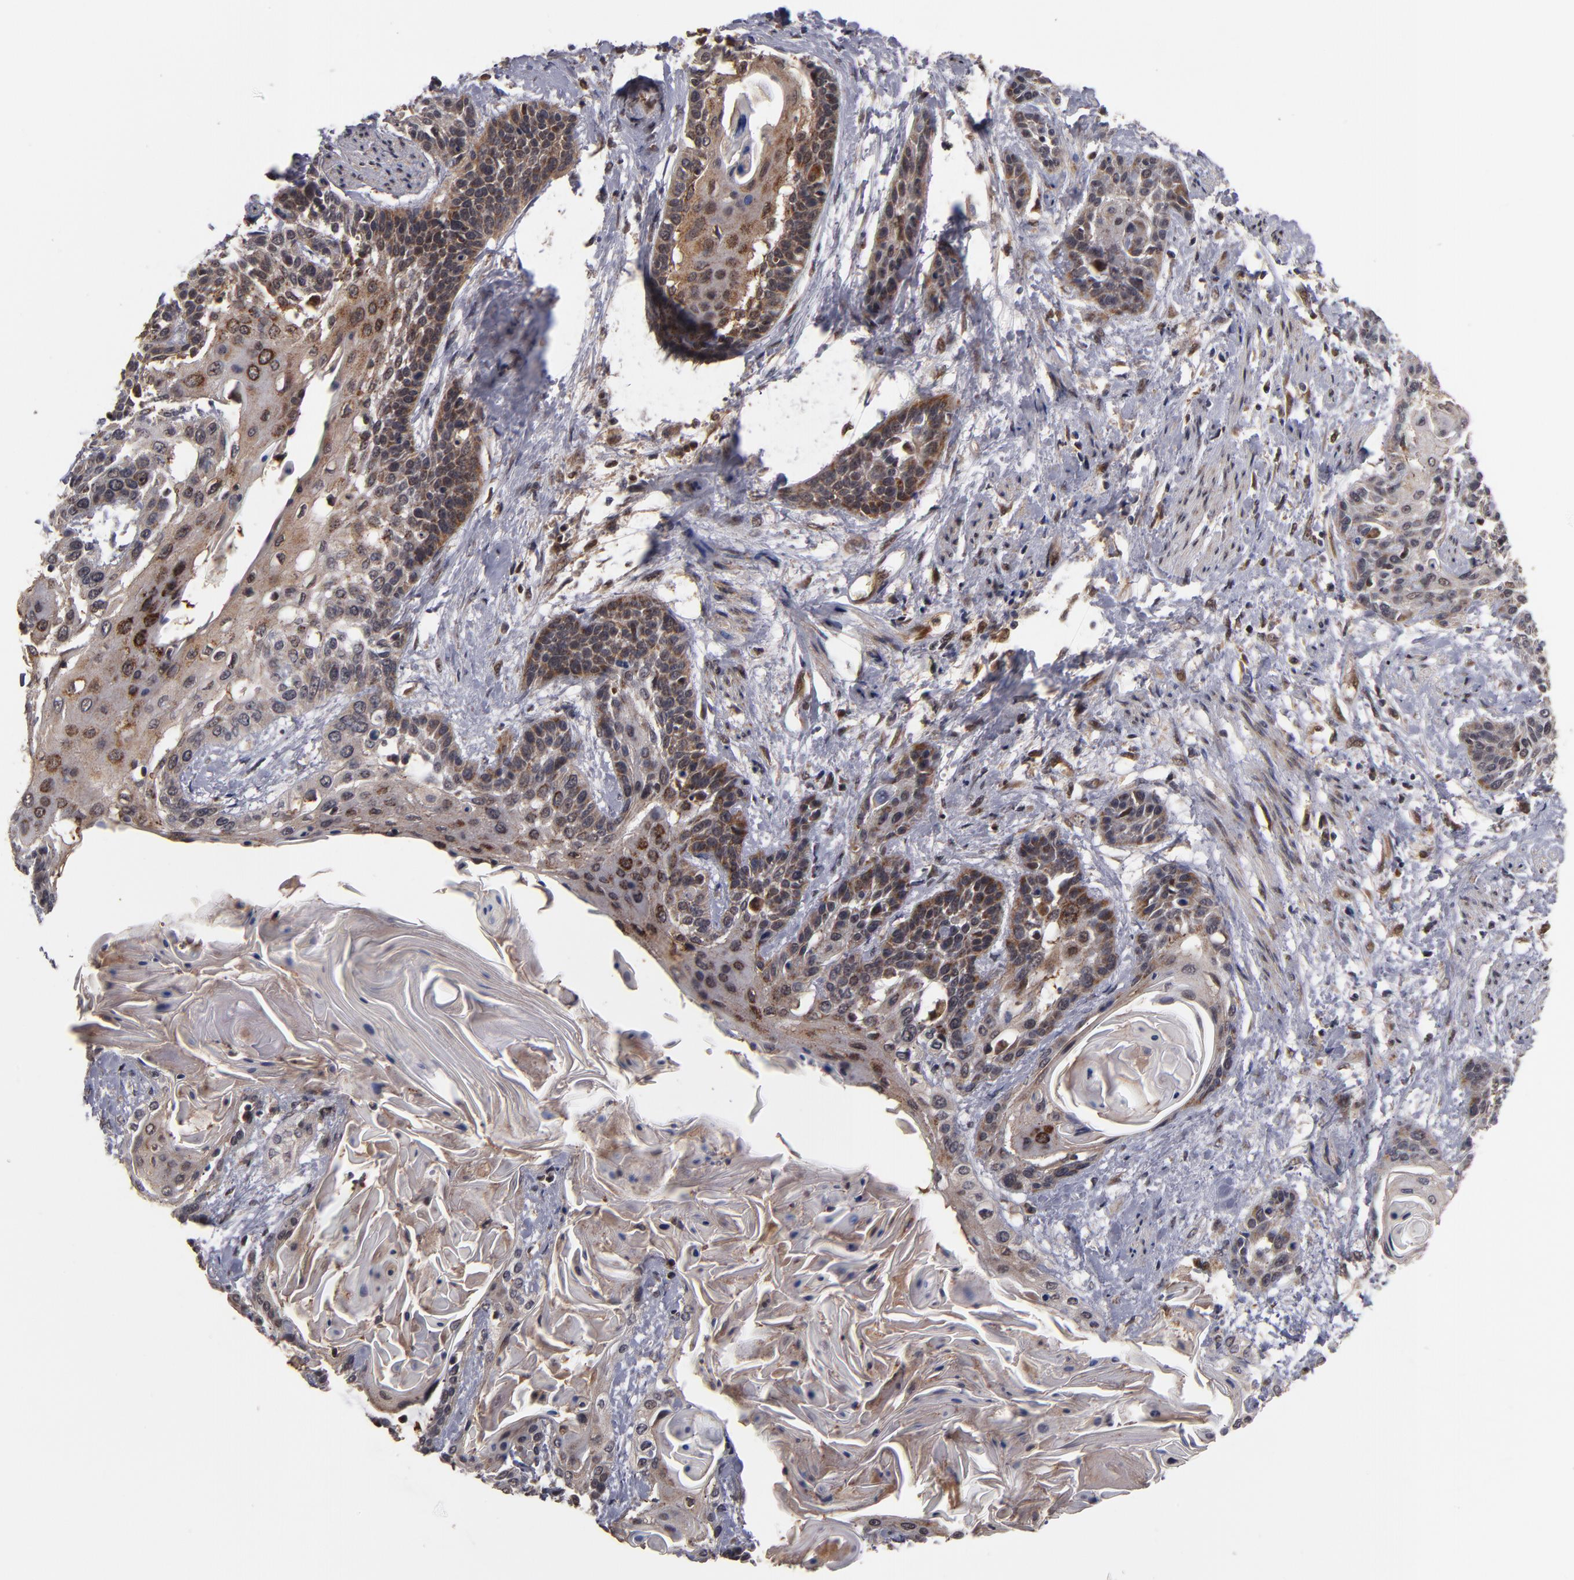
{"staining": {"intensity": "moderate", "quantity": "25%-75%", "location": "cytoplasmic/membranous,nuclear"}, "tissue": "cervical cancer", "cell_type": "Tumor cells", "image_type": "cancer", "snomed": [{"axis": "morphology", "description": "Squamous cell carcinoma, NOS"}, {"axis": "topography", "description": "Cervix"}], "caption": "A histopathology image of human cervical cancer stained for a protein reveals moderate cytoplasmic/membranous and nuclear brown staining in tumor cells.", "gene": "CUL5", "patient": {"sex": "female", "age": 57}}